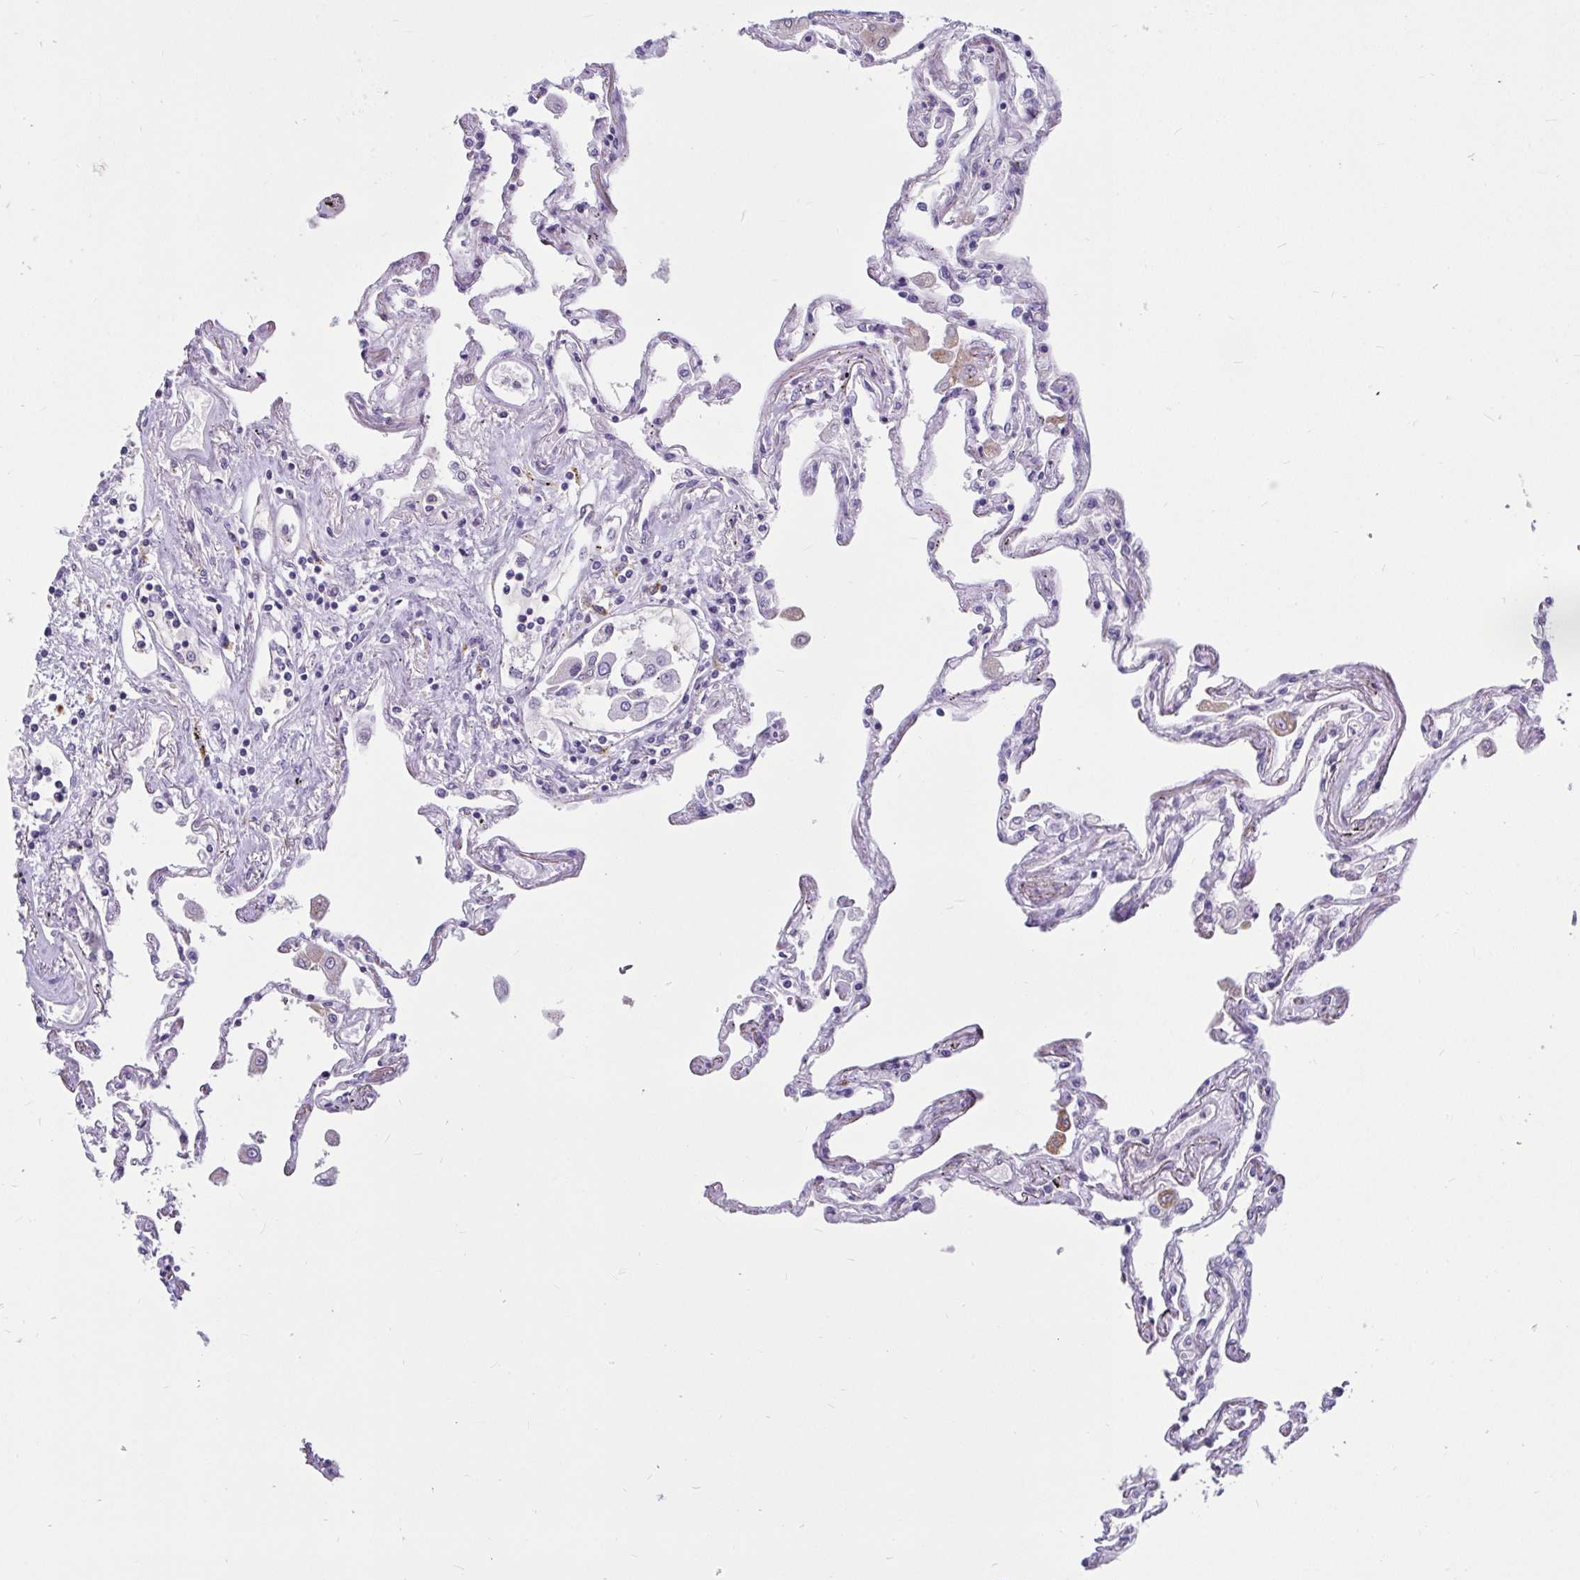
{"staining": {"intensity": "negative", "quantity": "none", "location": "none"}, "tissue": "lung", "cell_type": "Alveolar cells", "image_type": "normal", "snomed": [{"axis": "morphology", "description": "Normal tissue, NOS"}, {"axis": "morphology", "description": "Adenocarcinoma, NOS"}, {"axis": "topography", "description": "Cartilage tissue"}, {"axis": "topography", "description": "Lung"}], "caption": "High power microscopy image of an IHC histopathology image of normal lung, revealing no significant positivity in alveolar cells.", "gene": "CTSZ", "patient": {"sex": "female", "age": 67}}